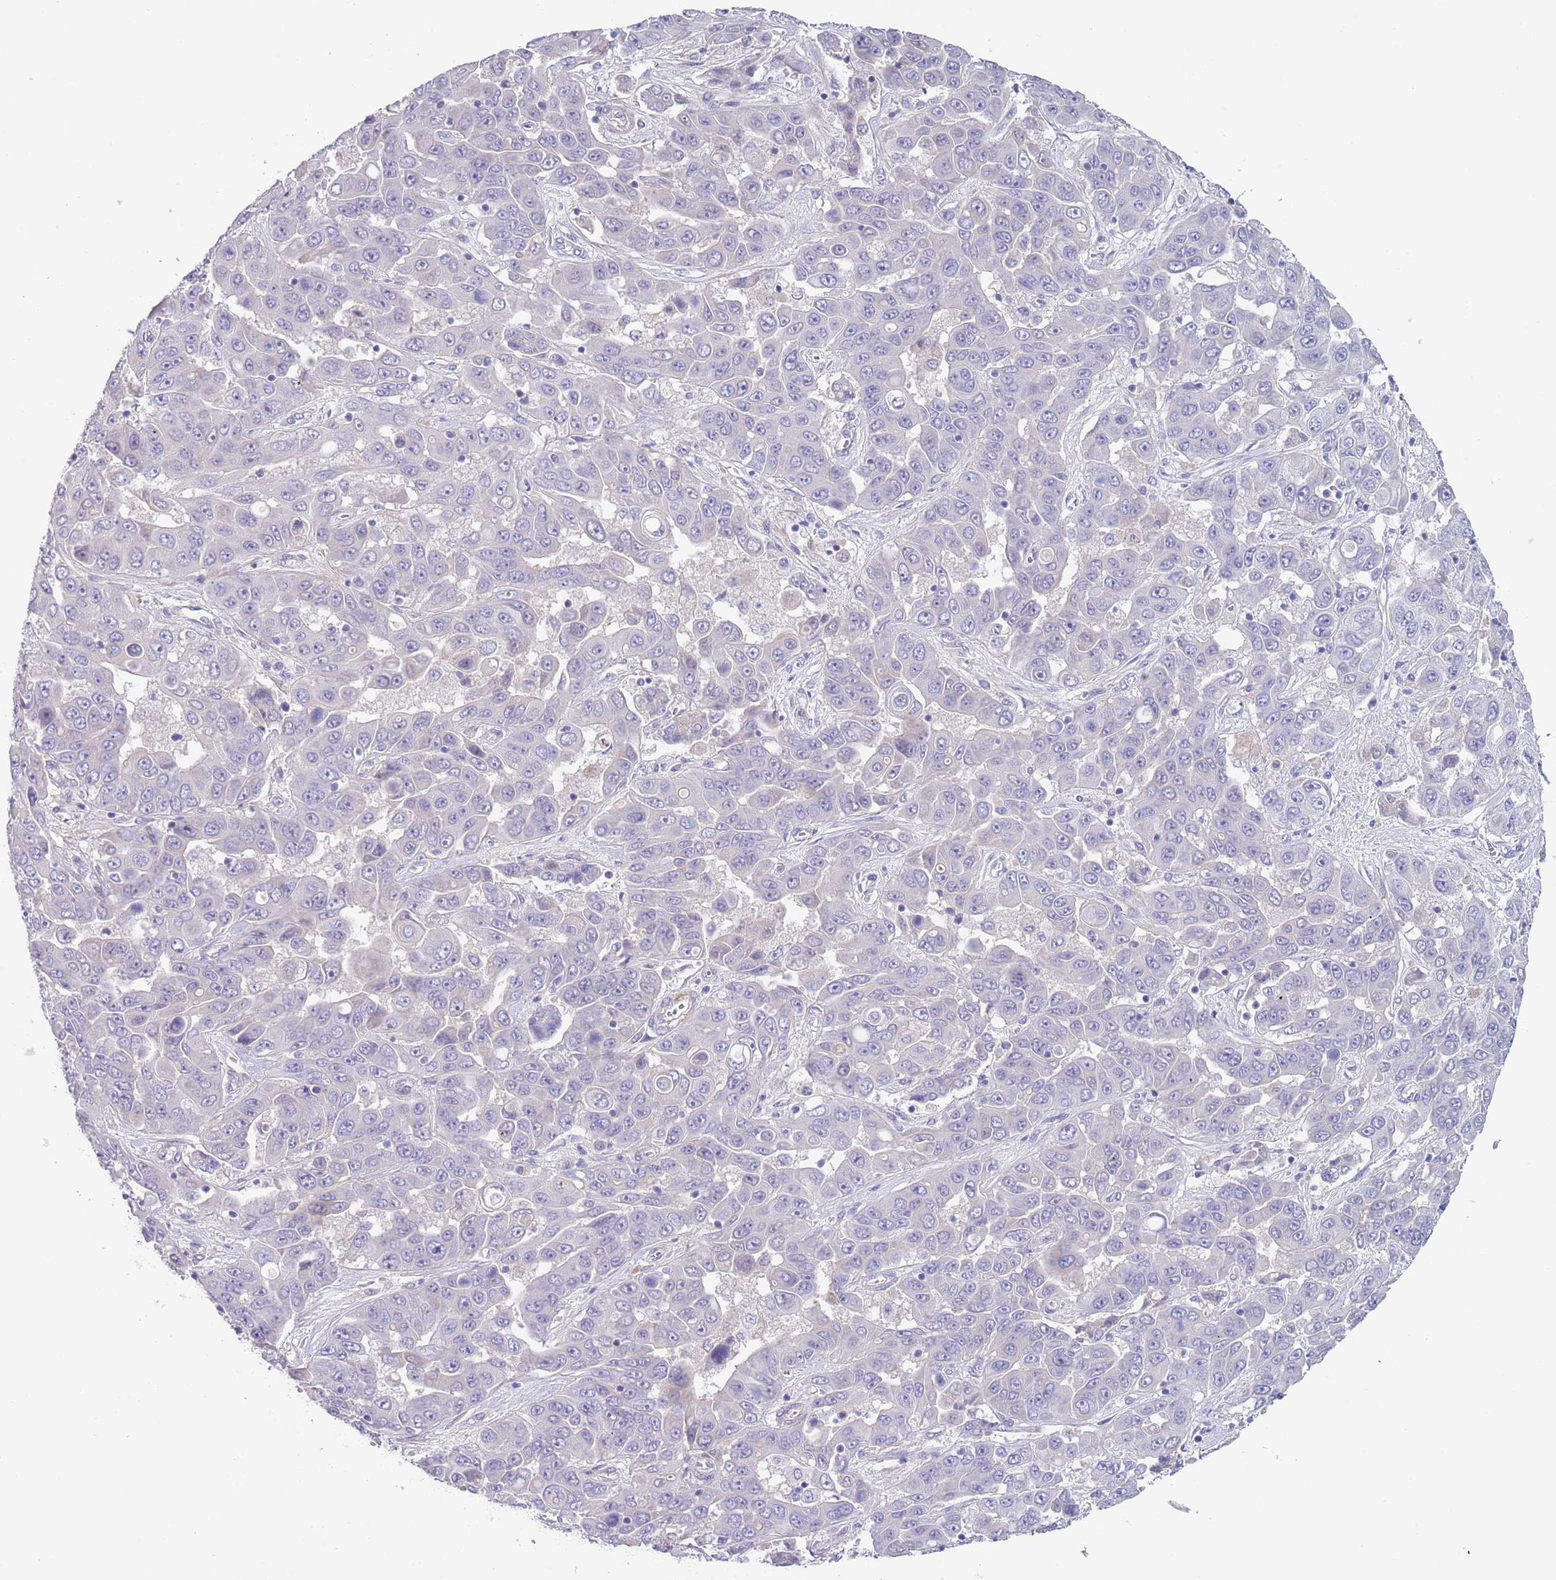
{"staining": {"intensity": "negative", "quantity": "none", "location": "none"}, "tissue": "liver cancer", "cell_type": "Tumor cells", "image_type": "cancer", "snomed": [{"axis": "morphology", "description": "Cholangiocarcinoma"}, {"axis": "topography", "description": "Liver"}], "caption": "IHC histopathology image of neoplastic tissue: human liver cancer stained with DAB demonstrates no significant protein expression in tumor cells.", "gene": "RNF169", "patient": {"sex": "female", "age": 52}}